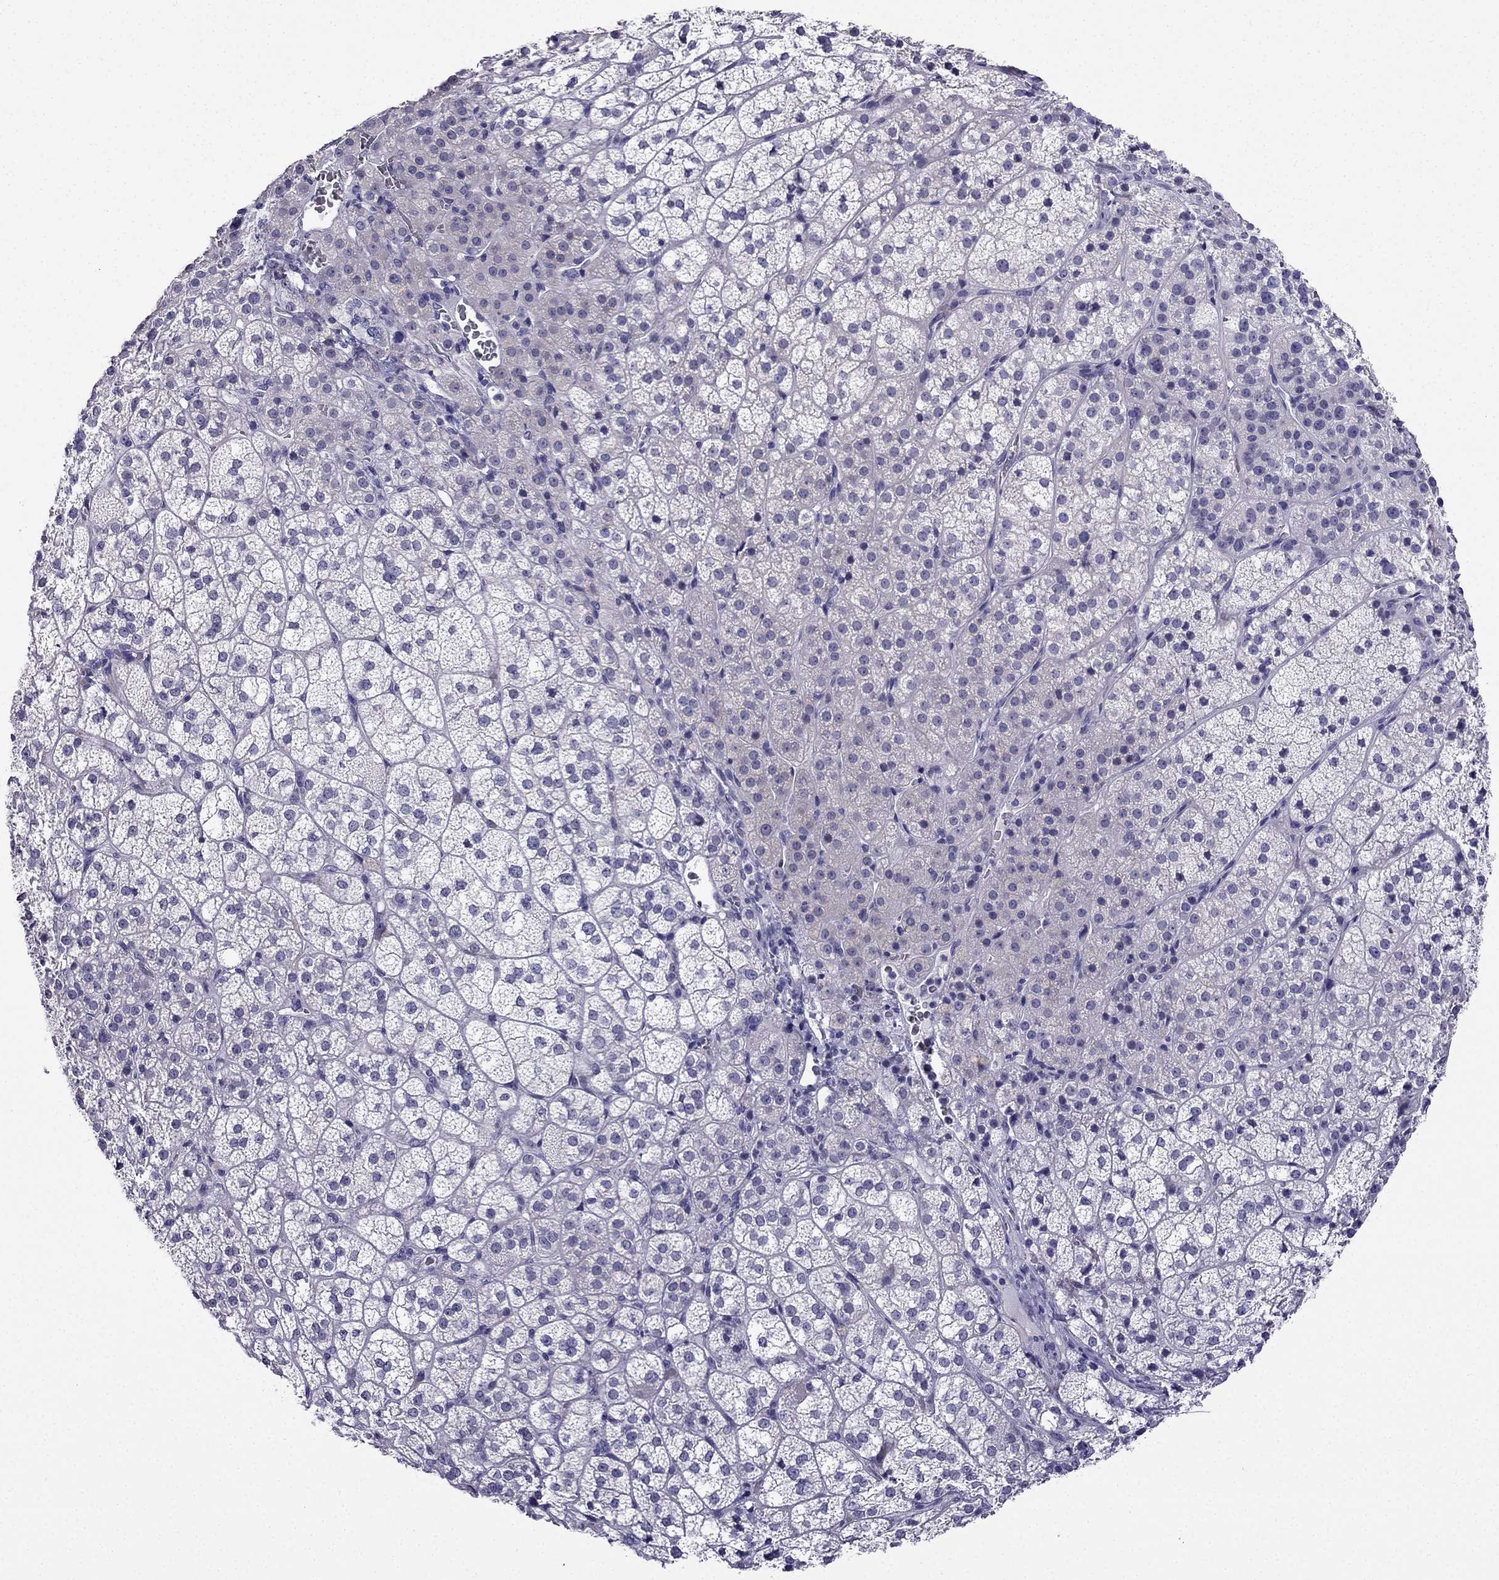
{"staining": {"intensity": "negative", "quantity": "none", "location": "none"}, "tissue": "adrenal gland", "cell_type": "Glandular cells", "image_type": "normal", "snomed": [{"axis": "morphology", "description": "Normal tissue, NOS"}, {"axis": "topography", "description": "Adrenal gland"}], "caption": "An immunohistochemistry (IHC) photomicrograph of benign adrenal gland is shown. There is no staining in glandular cells of adrenal gland.", "gene": "KCNJ10", "patient": {"sex": "female", "age": 60}}